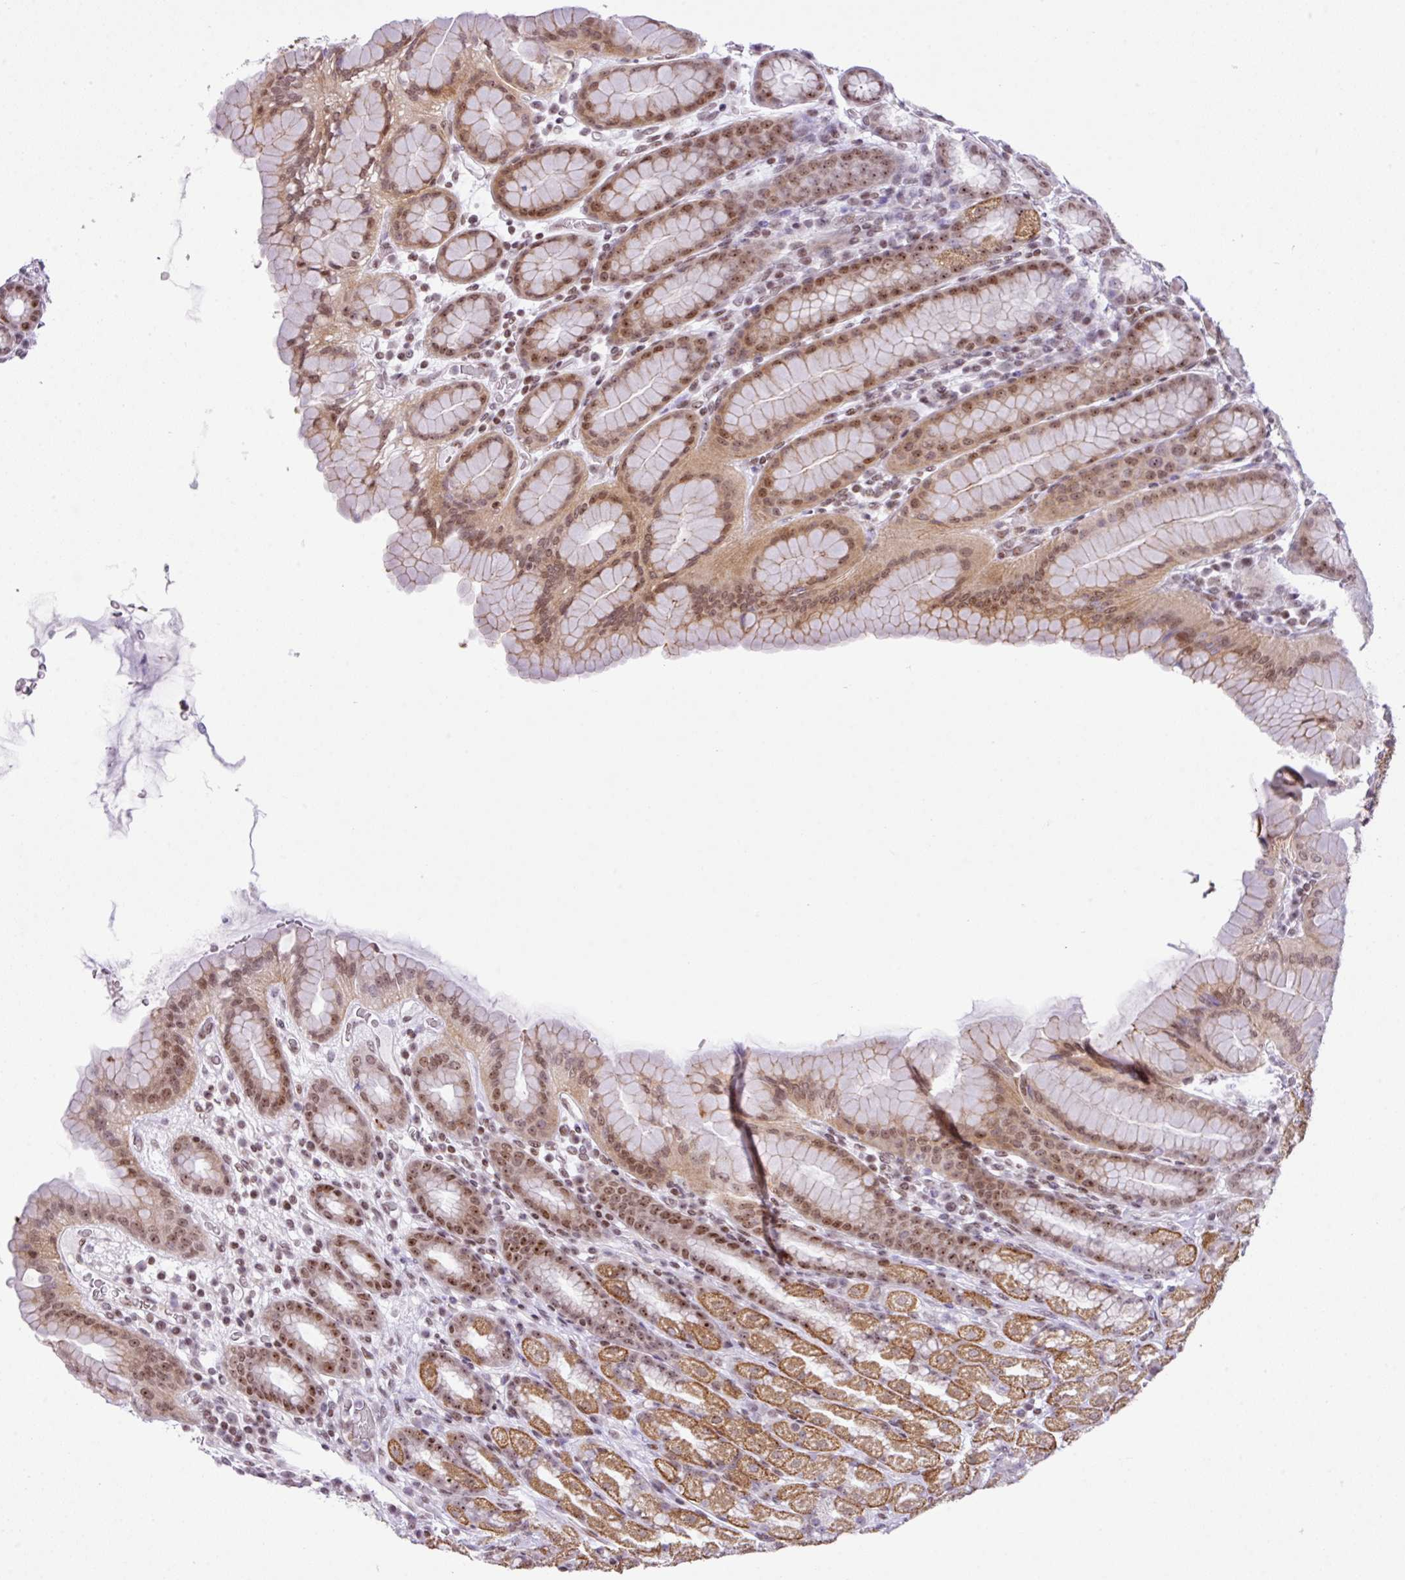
{"staining": {"intensity": "moderate", "quantity": "25%-75%", "location": "cytoplasmic/membranous,nuclear"}, "tissue": "stomach", "cell_type": "Glandular cells", "image_type": "normal", "snomed": [{"axis": "morphology", "description": "Normal tissue, NOS"}, {"axis": "topography", "description": "Stomach, upper"}, {"axis": "topography", "description": "Stomach"}], "caption": "Brown immunohistochemical staining in normal stomach reveals moderate cytoplasmic/membranous,nuclear expression in approximately 25%-75% of glandular cells.", "gene": "CCDC137", "patient": {"sex": "male", "age": 68}}